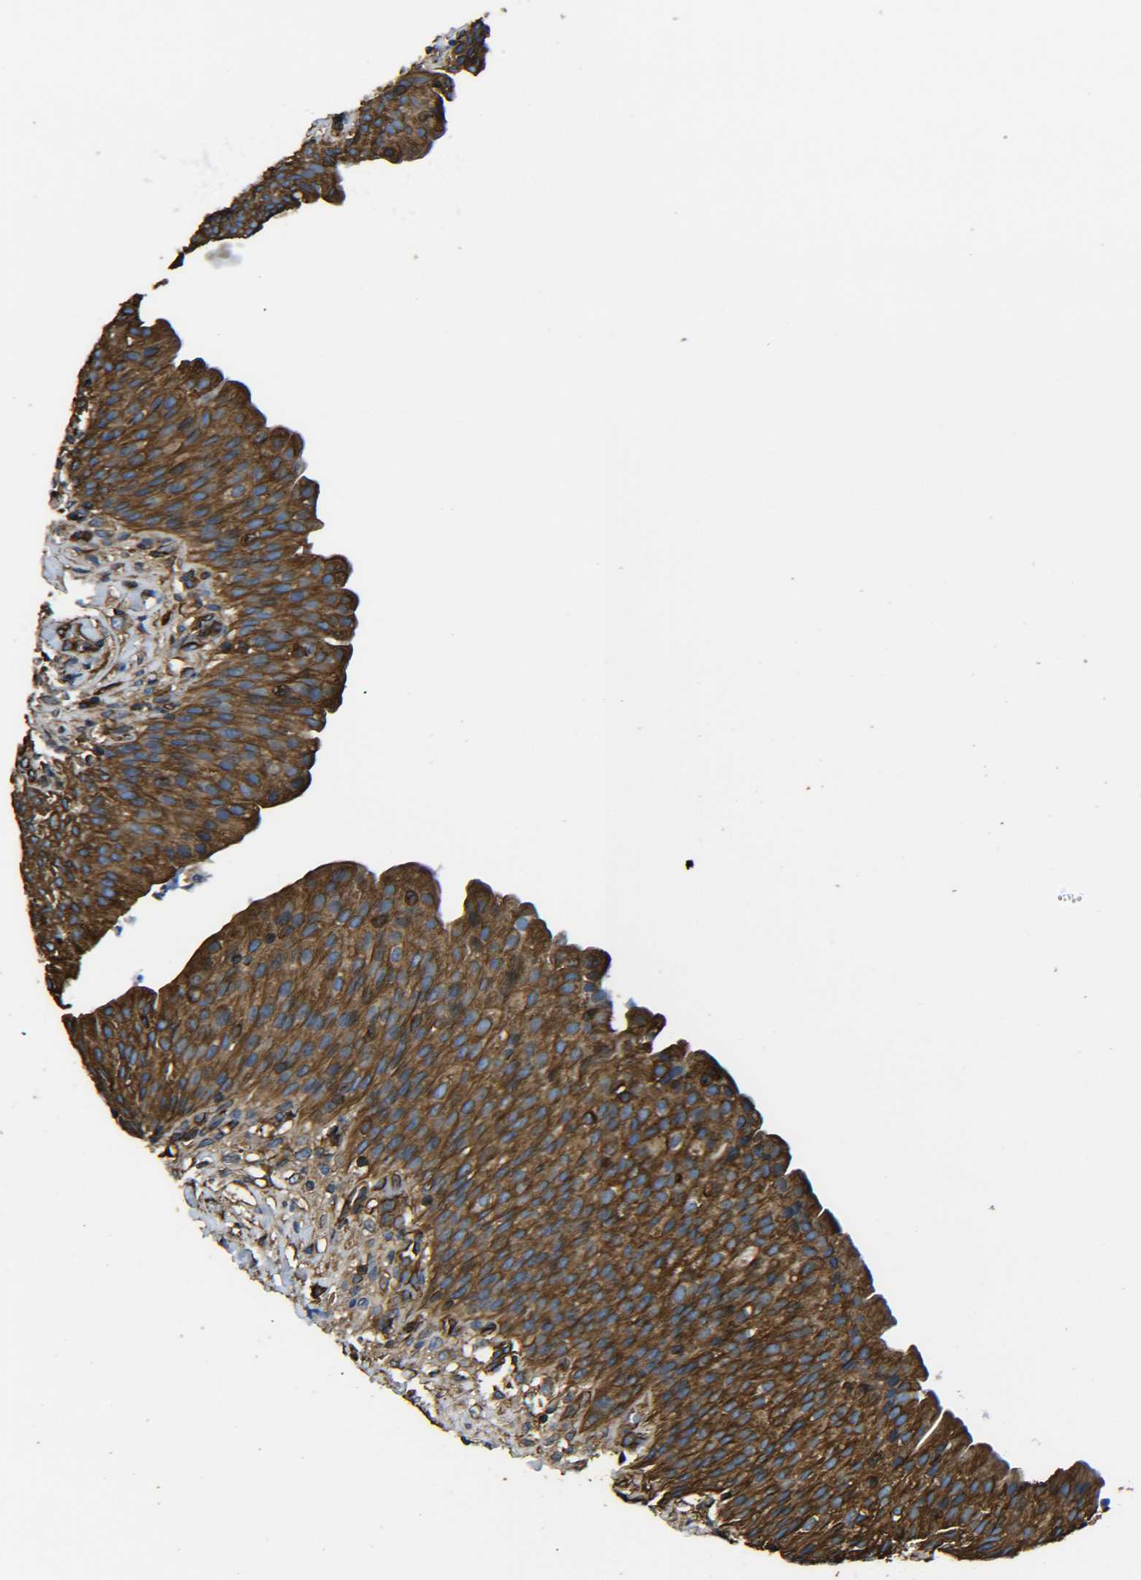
{"staining": {"intensity": "moderate", "quantity": ">75%", "location": "cytoplasmic/membranous"}, "tissue": "urinary bladder", "cell_type": "Urothelial cells", "image_type": "normal", "snomed": [{"axis": "morphology", "description": "Normal tissue, NOS"}, {"axis": "topography", "description": "Urinary bladder"}], "caption": "Urinary bladder stained with immunohistochemistry (IHC) displays moderate cytoplasmic/membranous positivity in approximately >75% of urothelial cells.", "gene": "TUBB", "patient": {"sex": "female", "age": 79}}